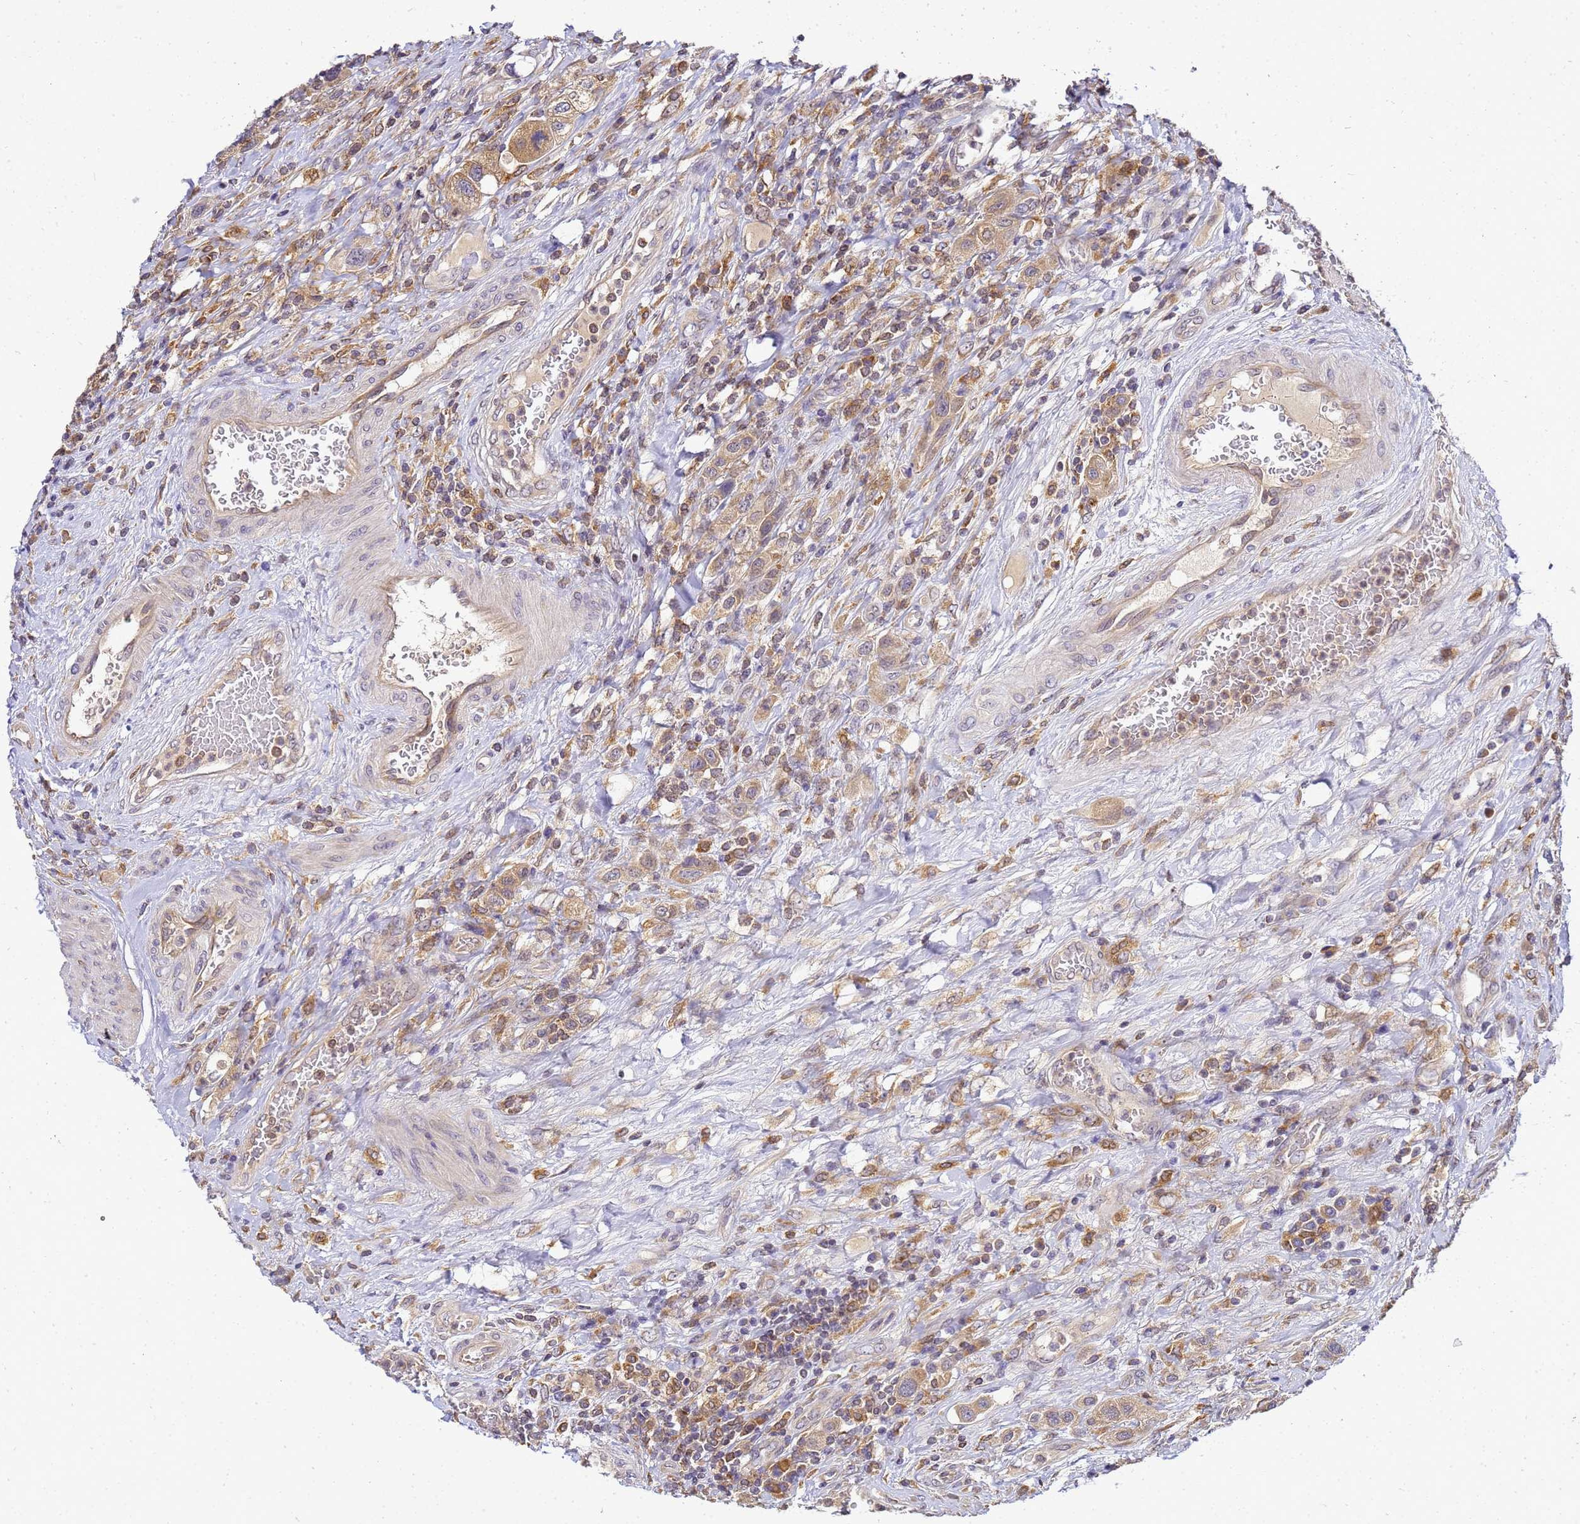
{"staining": {"intensity": "moderate", "quantity": ">75%", "location": "cytoplasmic/membranous"}, "tissue": "urothelial cancer", "cell_type": "Tumor cells", "image_type": "cancer", "snomed": [{"axis": "morphology", "description": "Urothelial carcinoma, High grade"}, {"axis": "topography", "description": "Urinary bladder"}], "caption": "Immunohistochemistry image of neoplastic tissue: high-grade urothelial carcinoma stained using IHC reveals medium levels of moderate protein expression localized specifically in the cytoplasmic/membranous of tumor cells, appearing as a cytoplasmic/membranous brown color.", "gene": "ADPGK", "patient": {"sex": "male", "age": 50}}